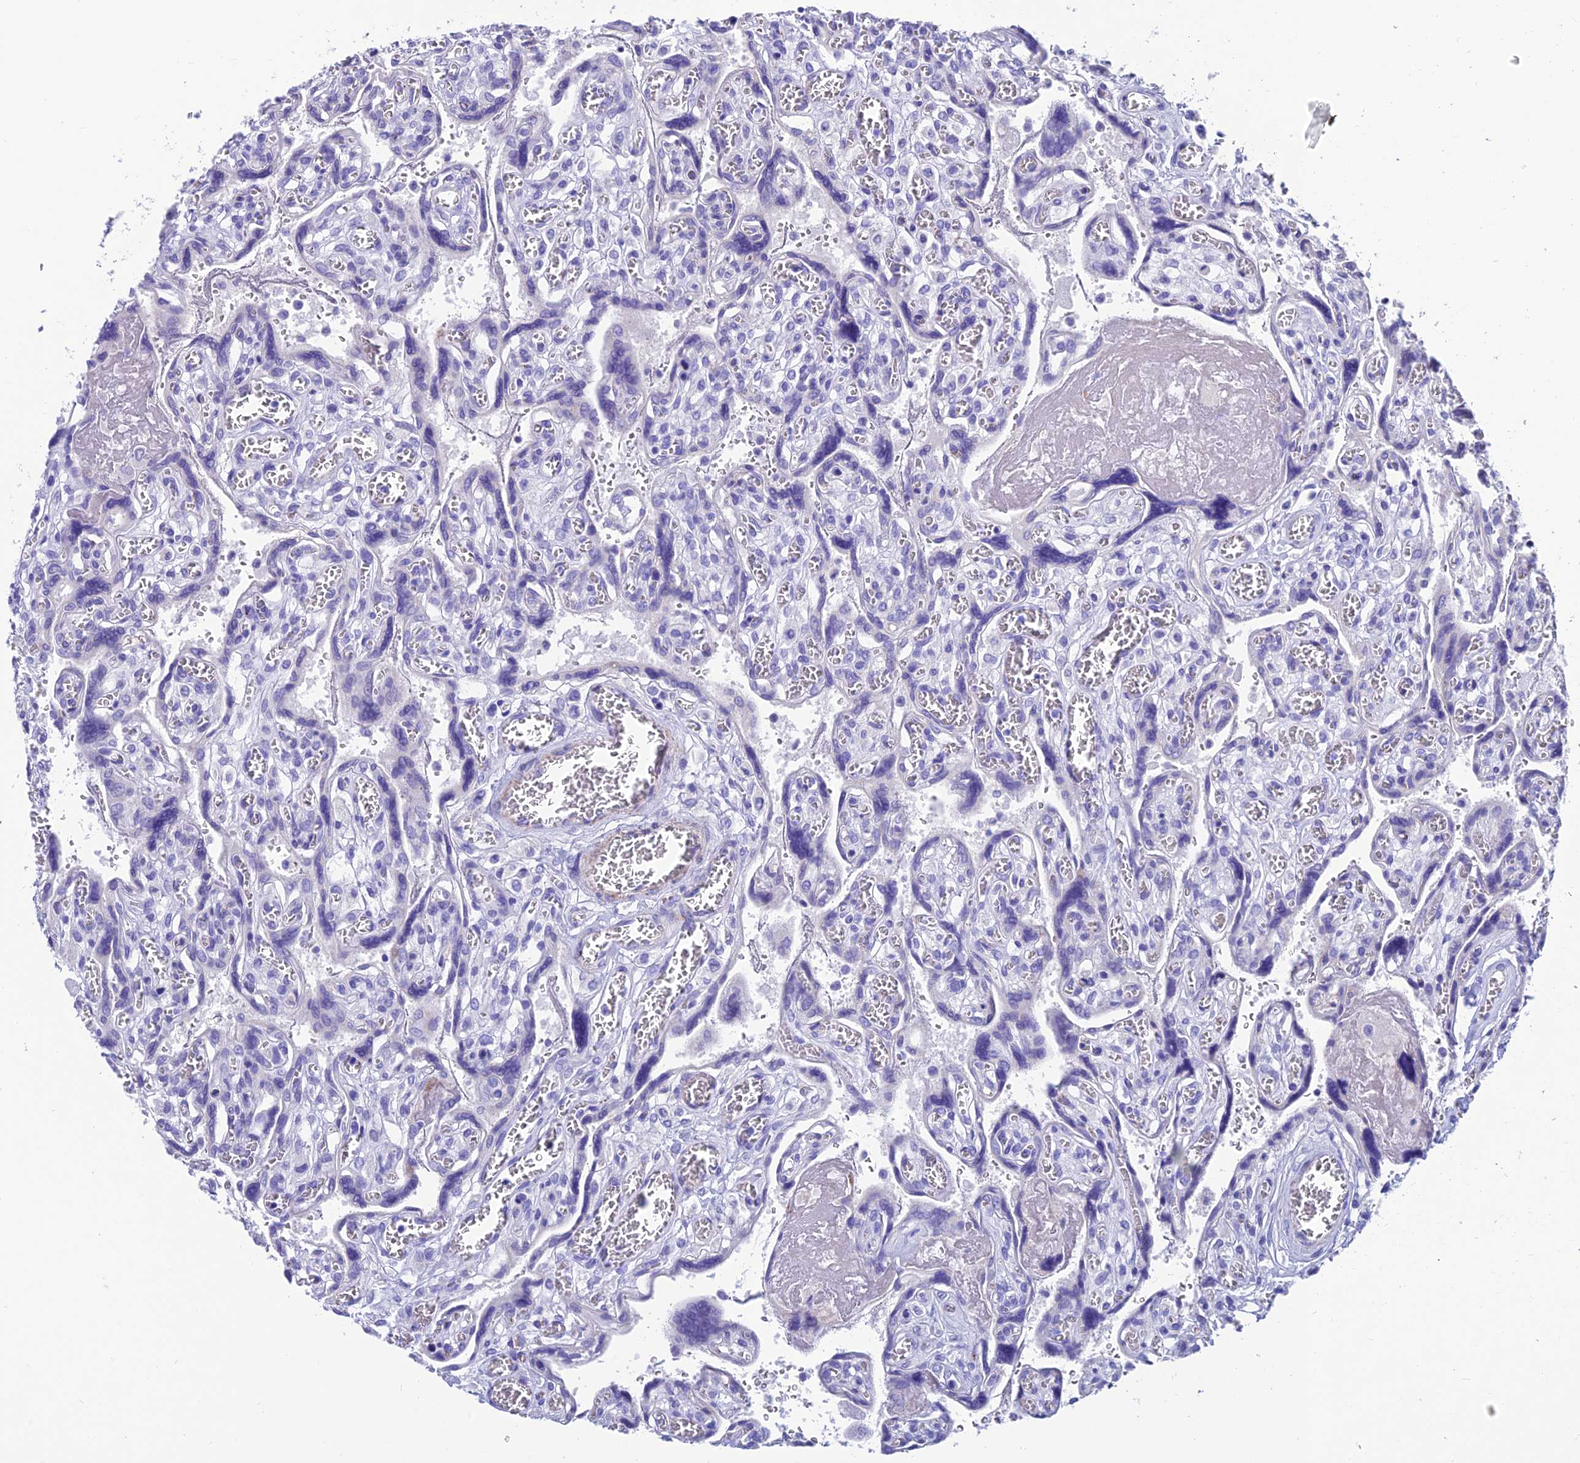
{"staining": {"intensity": "negative", "quantity": "none", "location": "none"}, "tissue": "placenta", "cell_type": "Decidual cells", "image_type": "normal", "snomed": [{"axis": "morphology", "description": "Normal tissue, NOS"}, {"axis": "topography", "description": "Placenta"}], "caption": "Placenta was stained to show a protein in brown. There is no significant positivity in decidual cells. (IHC, brightfield microscopy, high magnification).", "gene": "GNG11", "patient": {"sex": "female", "age": 39}}